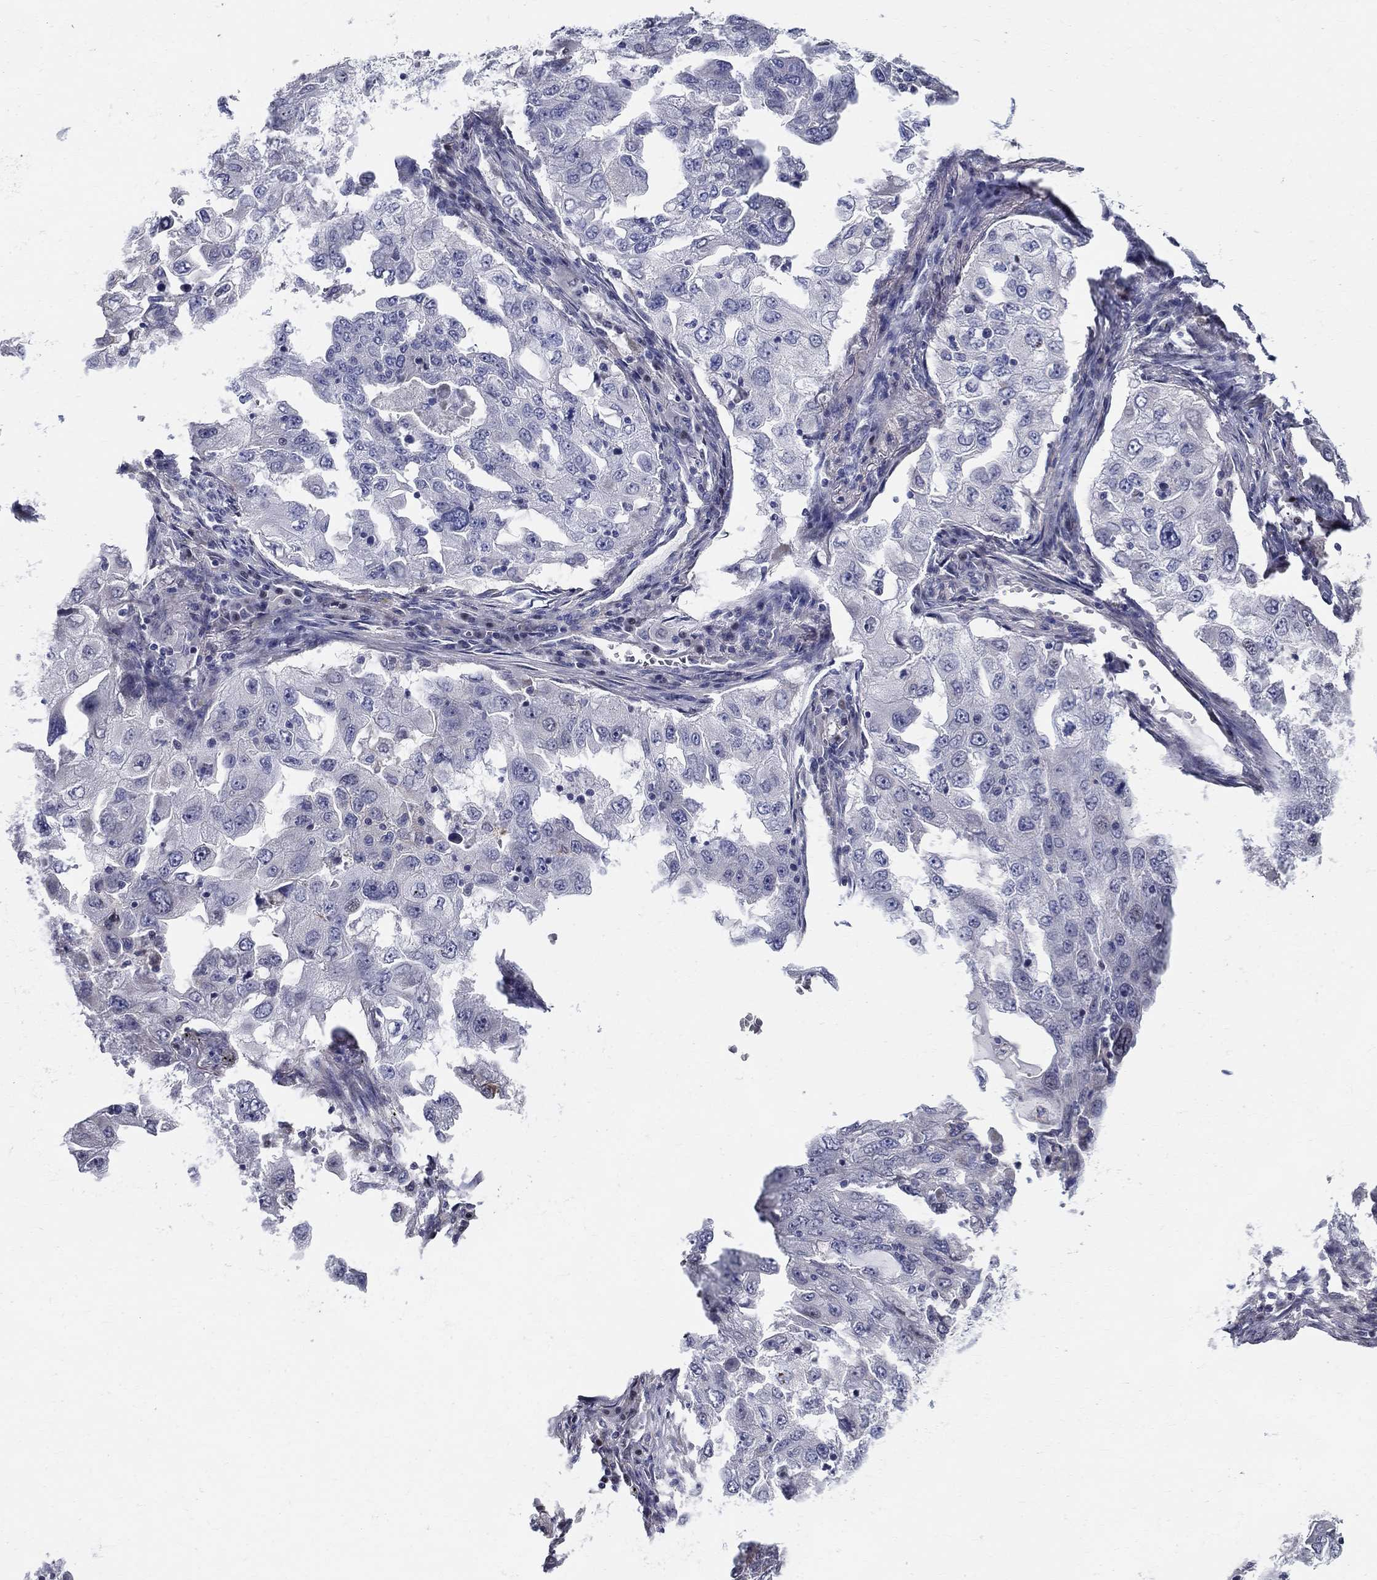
{"staining": {"intensity": "negative", "quantity": "none", "location": "none"}, "tissue": "lung cancer", "cell_type": "Tumor cells", "image_type": "cancer", "snomed": [{"axis": "morphology", "description": "Adenocarcinoma, NOS"}, {"axis": "topography", "description": "Lung"}], "caption": "Photomicrograph shows no significant protein positivity in tumor cells of lung adenocarcinoma.", "gene": "C16orf46", "patient": {"sex": "female", "age": 61}}